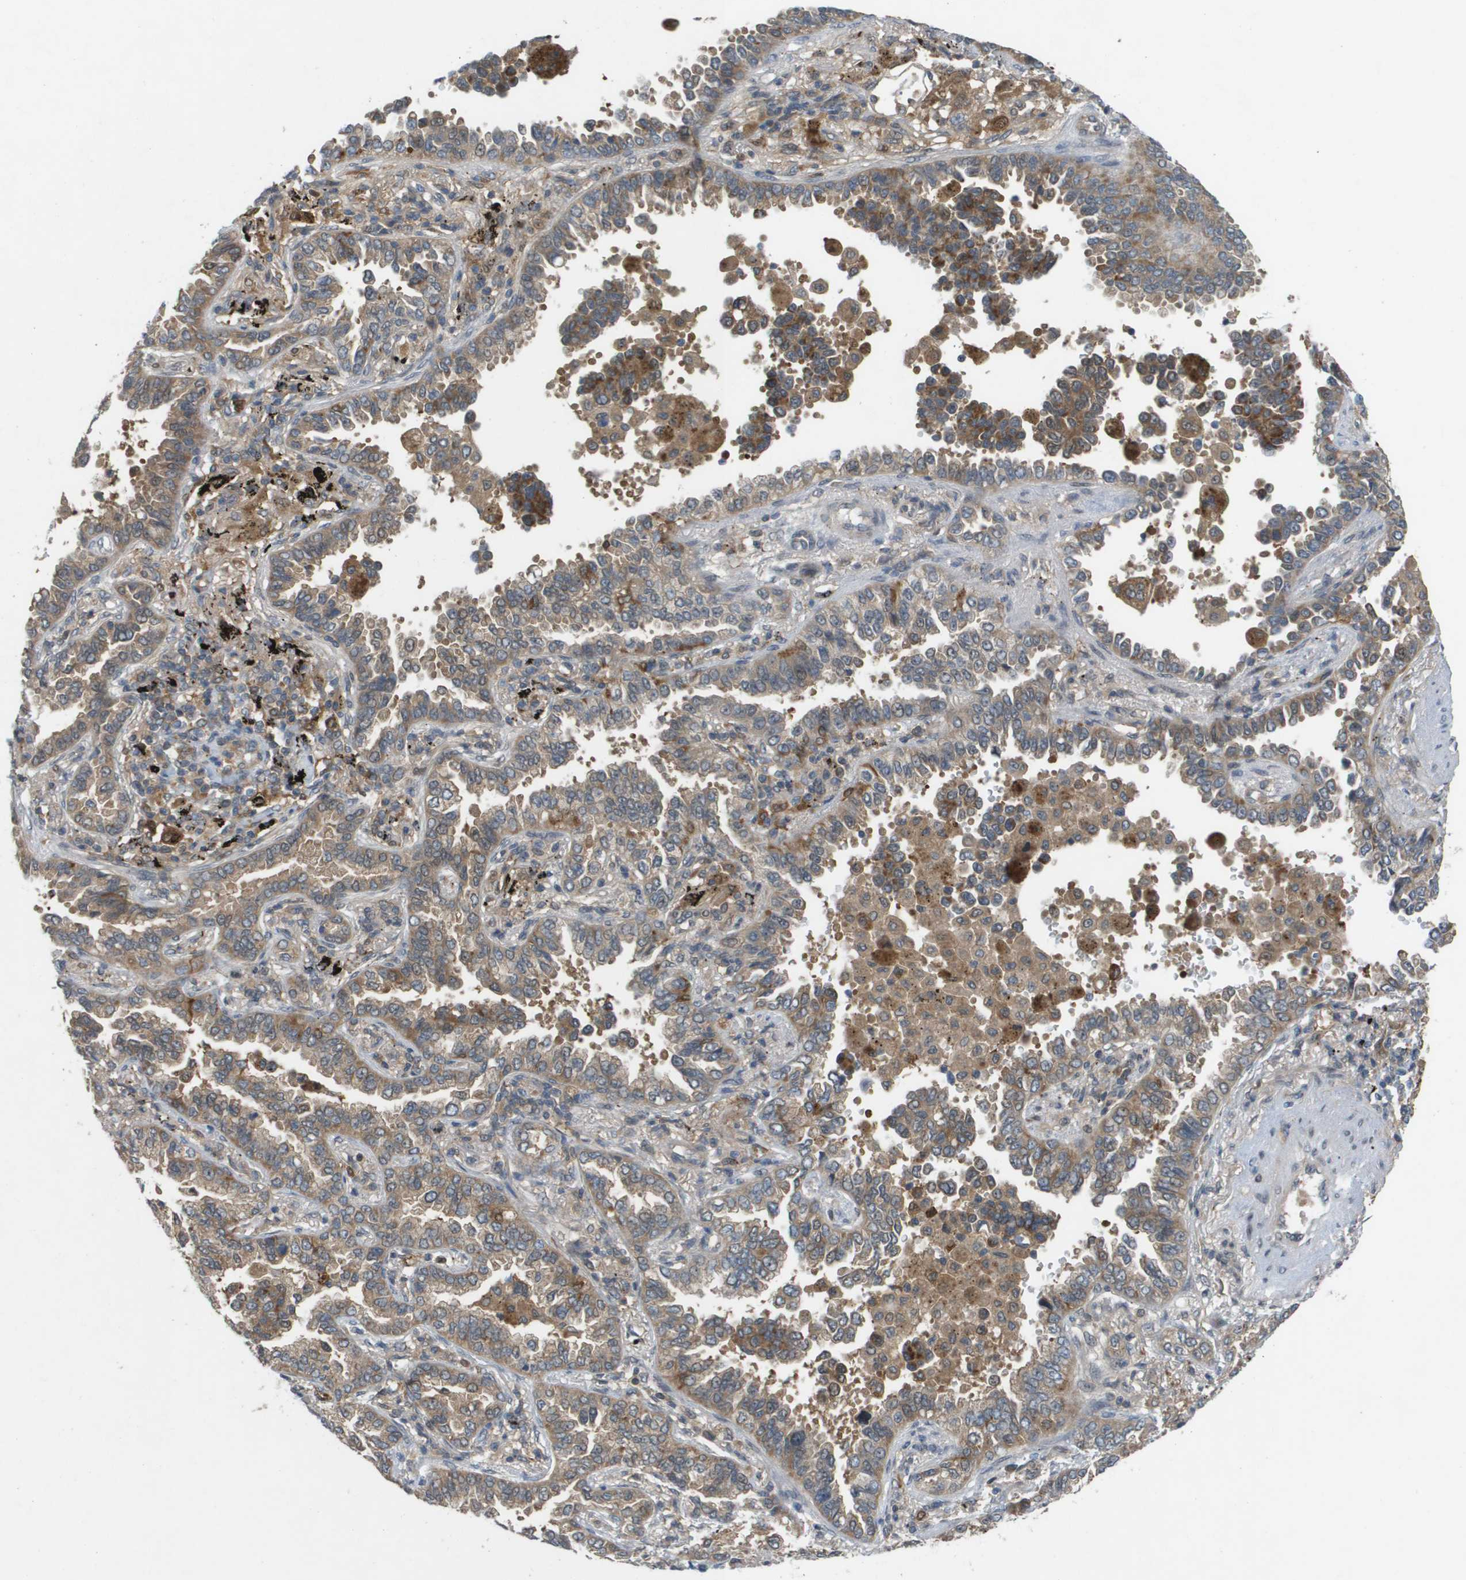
{"staining": {"intensity": "moderate", "quantity": "25%-75%", "location": "cytoplasmic/membranous"}, "tissue": "lung cancer", "cell_type": "Tumor cells", "image_type": "cancer", "snomed": [{"axis": "morphology", "description": "Normal tissue, NOS"}, {"axis": "morphology", "description": "Adenocarcinoma, NOS"}, {"axis": "topography", "description": "Lung"}], "caption": "The photomicrograph shows a brown stain indicating the presence of a protein in the cytoplasmic/membranous of tumor cells in lung adenocarcinoma.", "gene": "PALD1", "patient": {"sex": "male", "age": 59}}